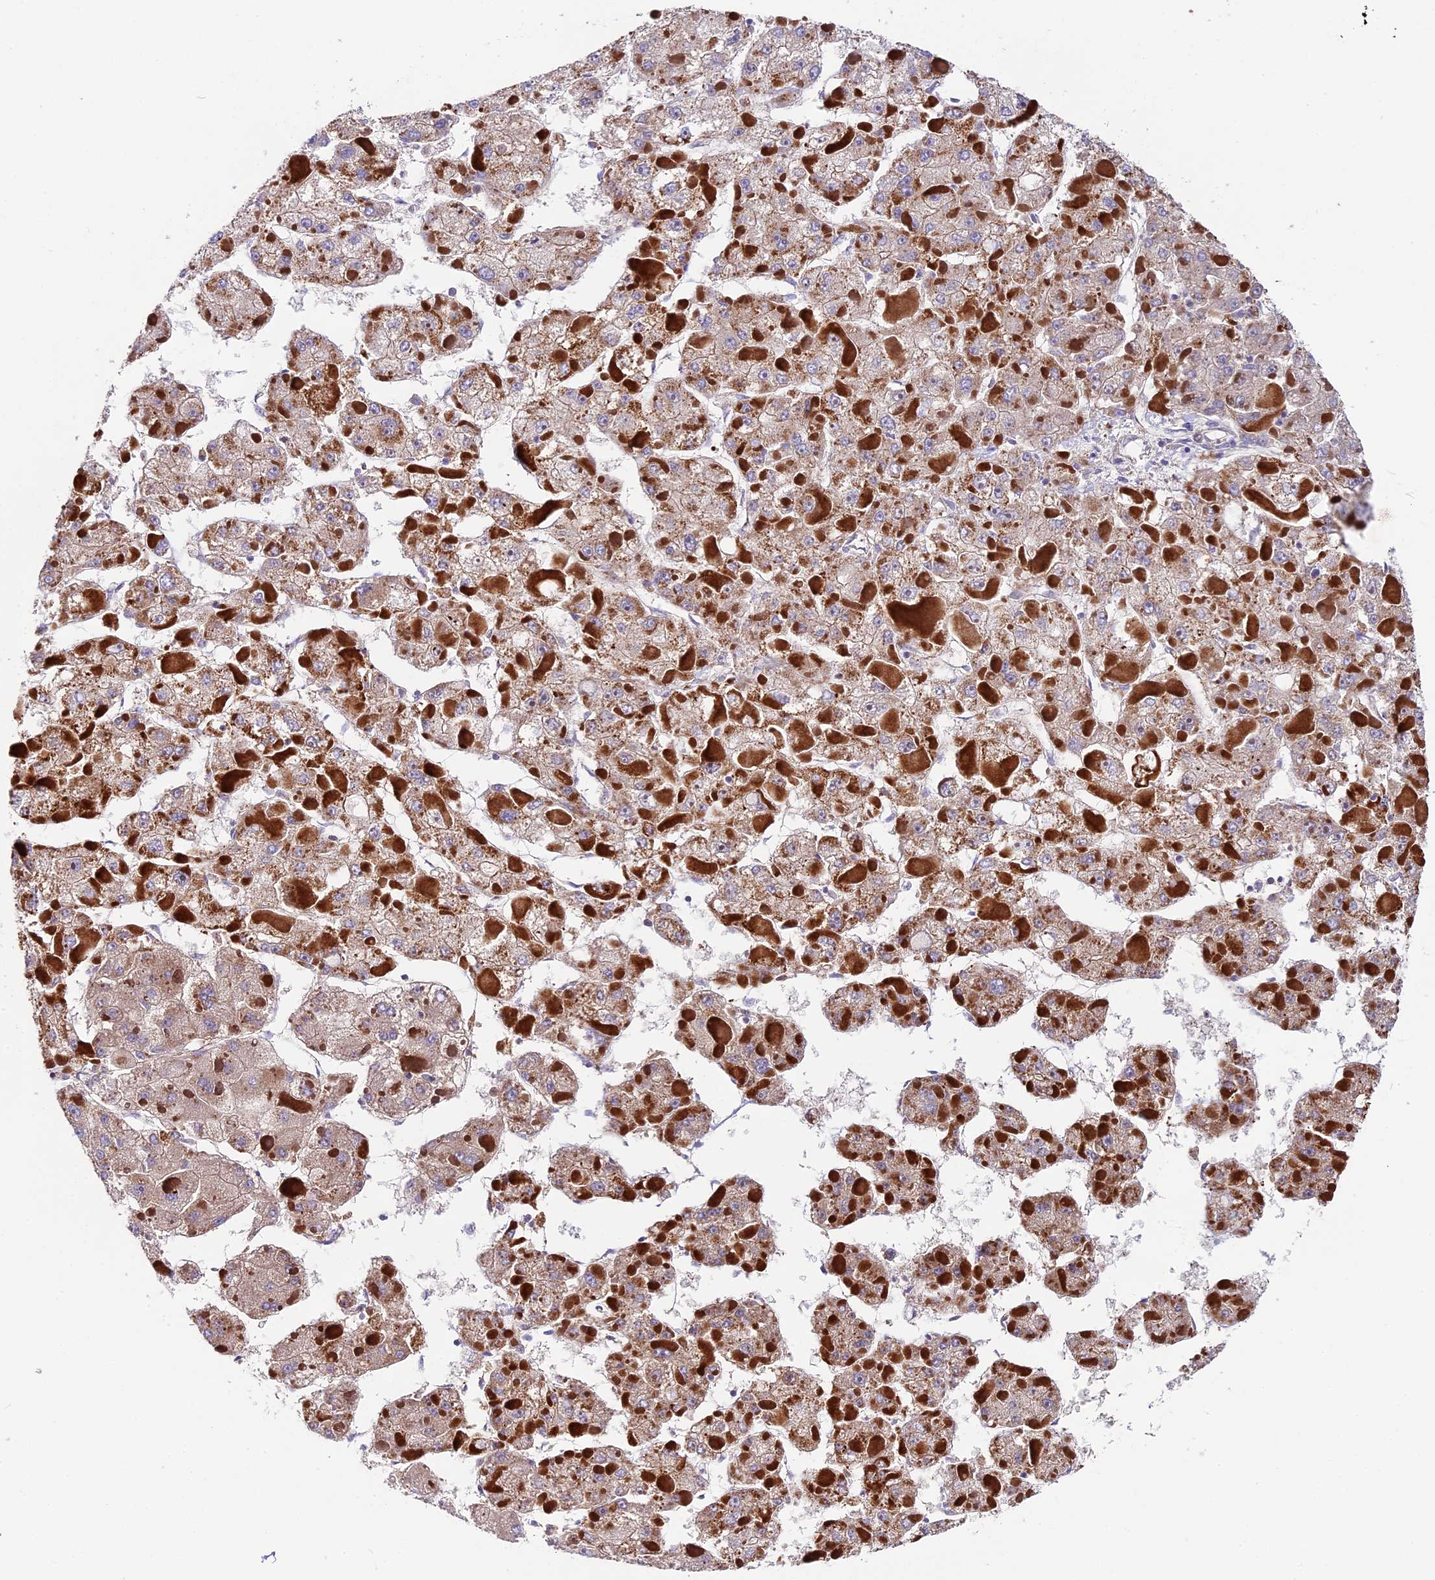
{"staining": {"intensity": "weak", "quantity": ">75%", "location": "cytoplasmic/membranous"}, "tissue": "liver cancer", "cell_type": "Tumor cells", "image_type": "cancer", "snomed": [{"axis": "morphology", "description": "Carcinoma, Hepatocellular, NOS"}, {"axis": "topography", "description": "Liver"}], "caption": "Protein staining of hepatocellular carcinoma (liver) tissue shows weak cytoplasmic/membranous expression in approximately >75% of tumor cells.", "gene": "PIGU", "patient": {"sex": "female", "age": 73}}